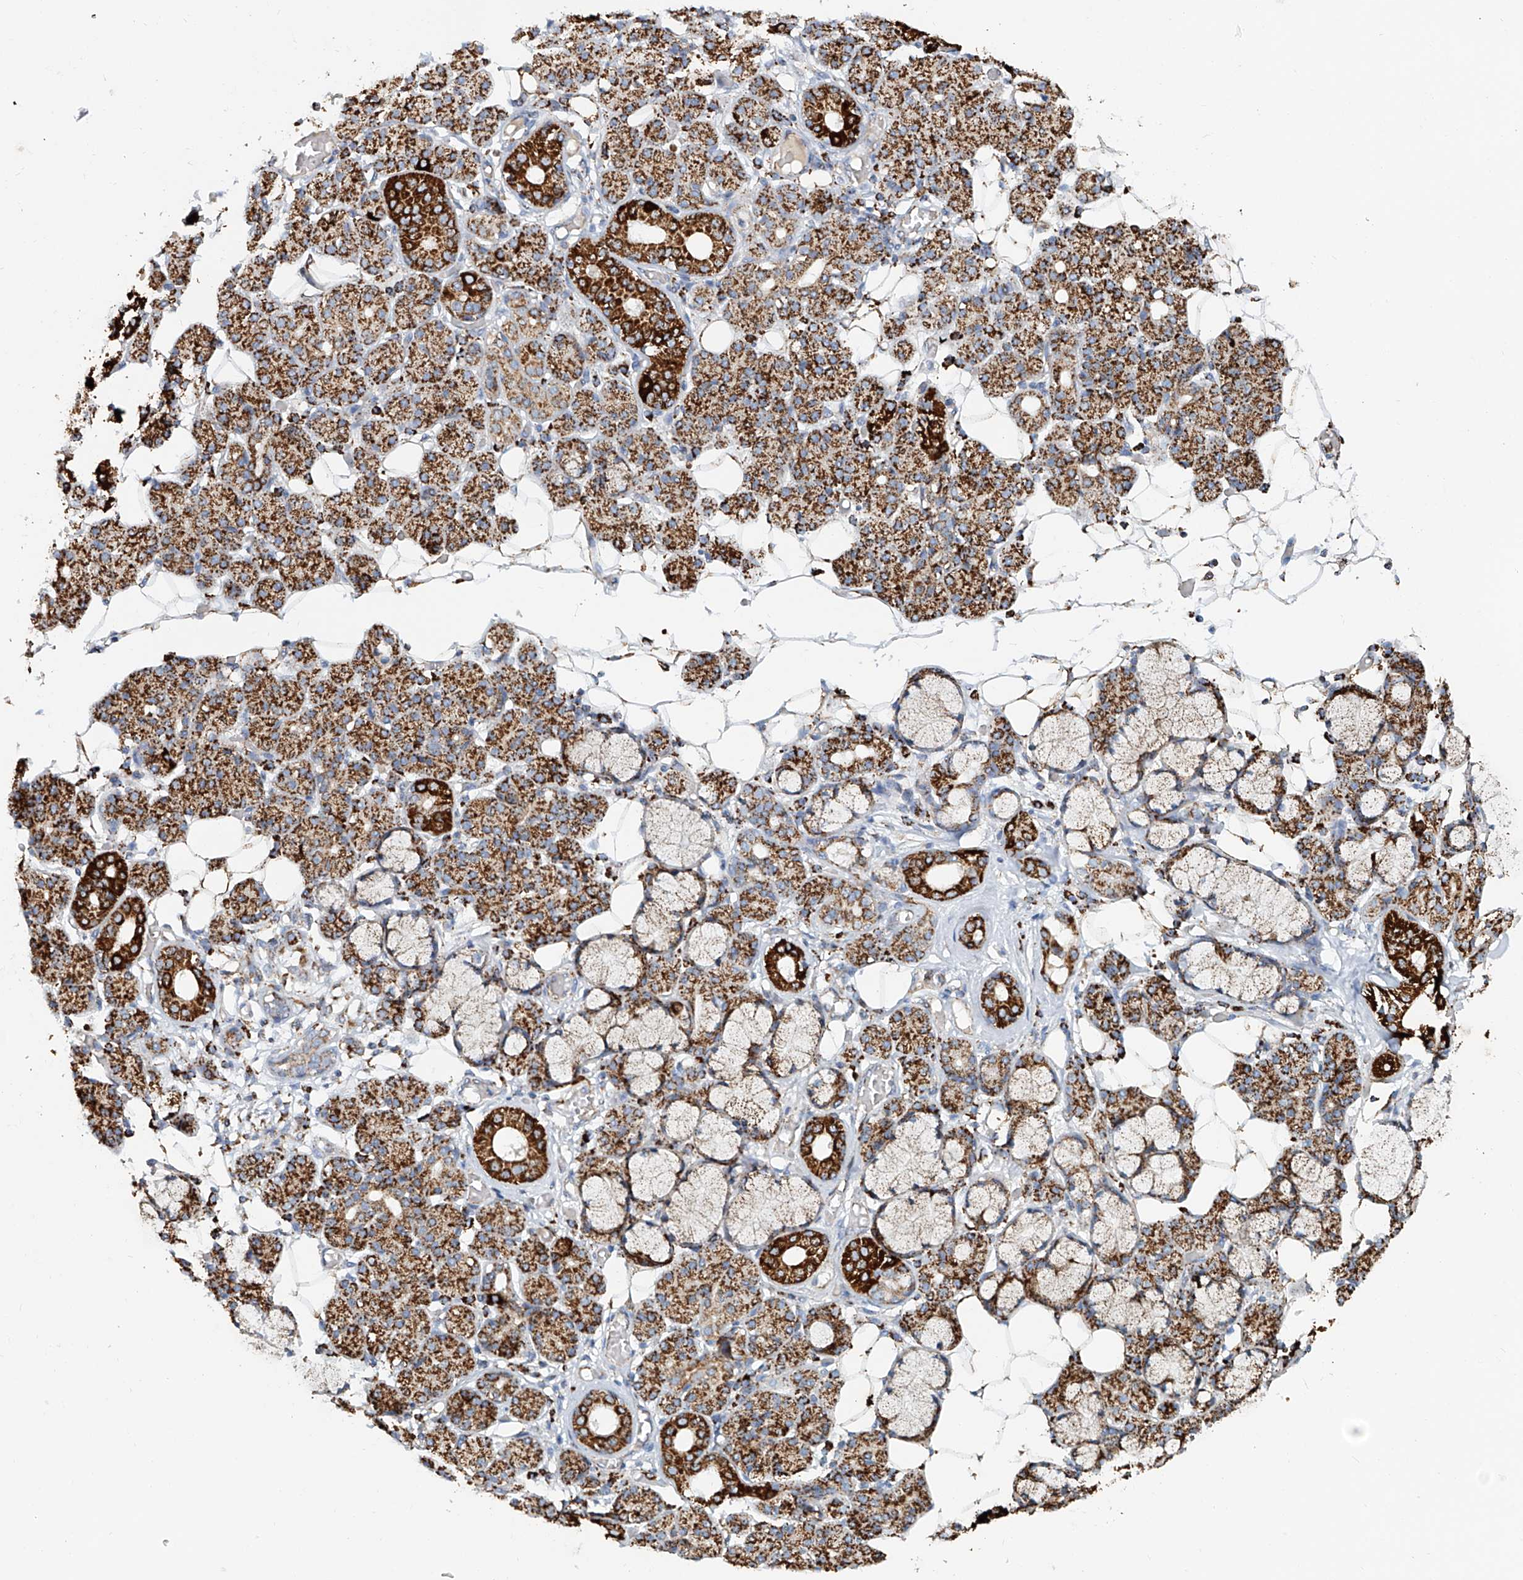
{"staining": {"intensity": "strong", "quantity": ">75%", "location": "cytoplasmic/membranous"}, "tissue": "salivary gland", "cell_type": "Glandular cells", "image_type": "normal", "snomed": [{"axis": "morphology", "description": "Normal tissue, NOS"}, {"axis": "topography", "description": "Salivary gland"}], "caption": "Strong cytoplasmic/membranous expression for a protein is identified in approximately >75% of glandular cells of unremarkable salivary gland using immunohistochemistry (IHC).", "gene": "CARD10", "patient": {"sex": "male", "age": 63}}